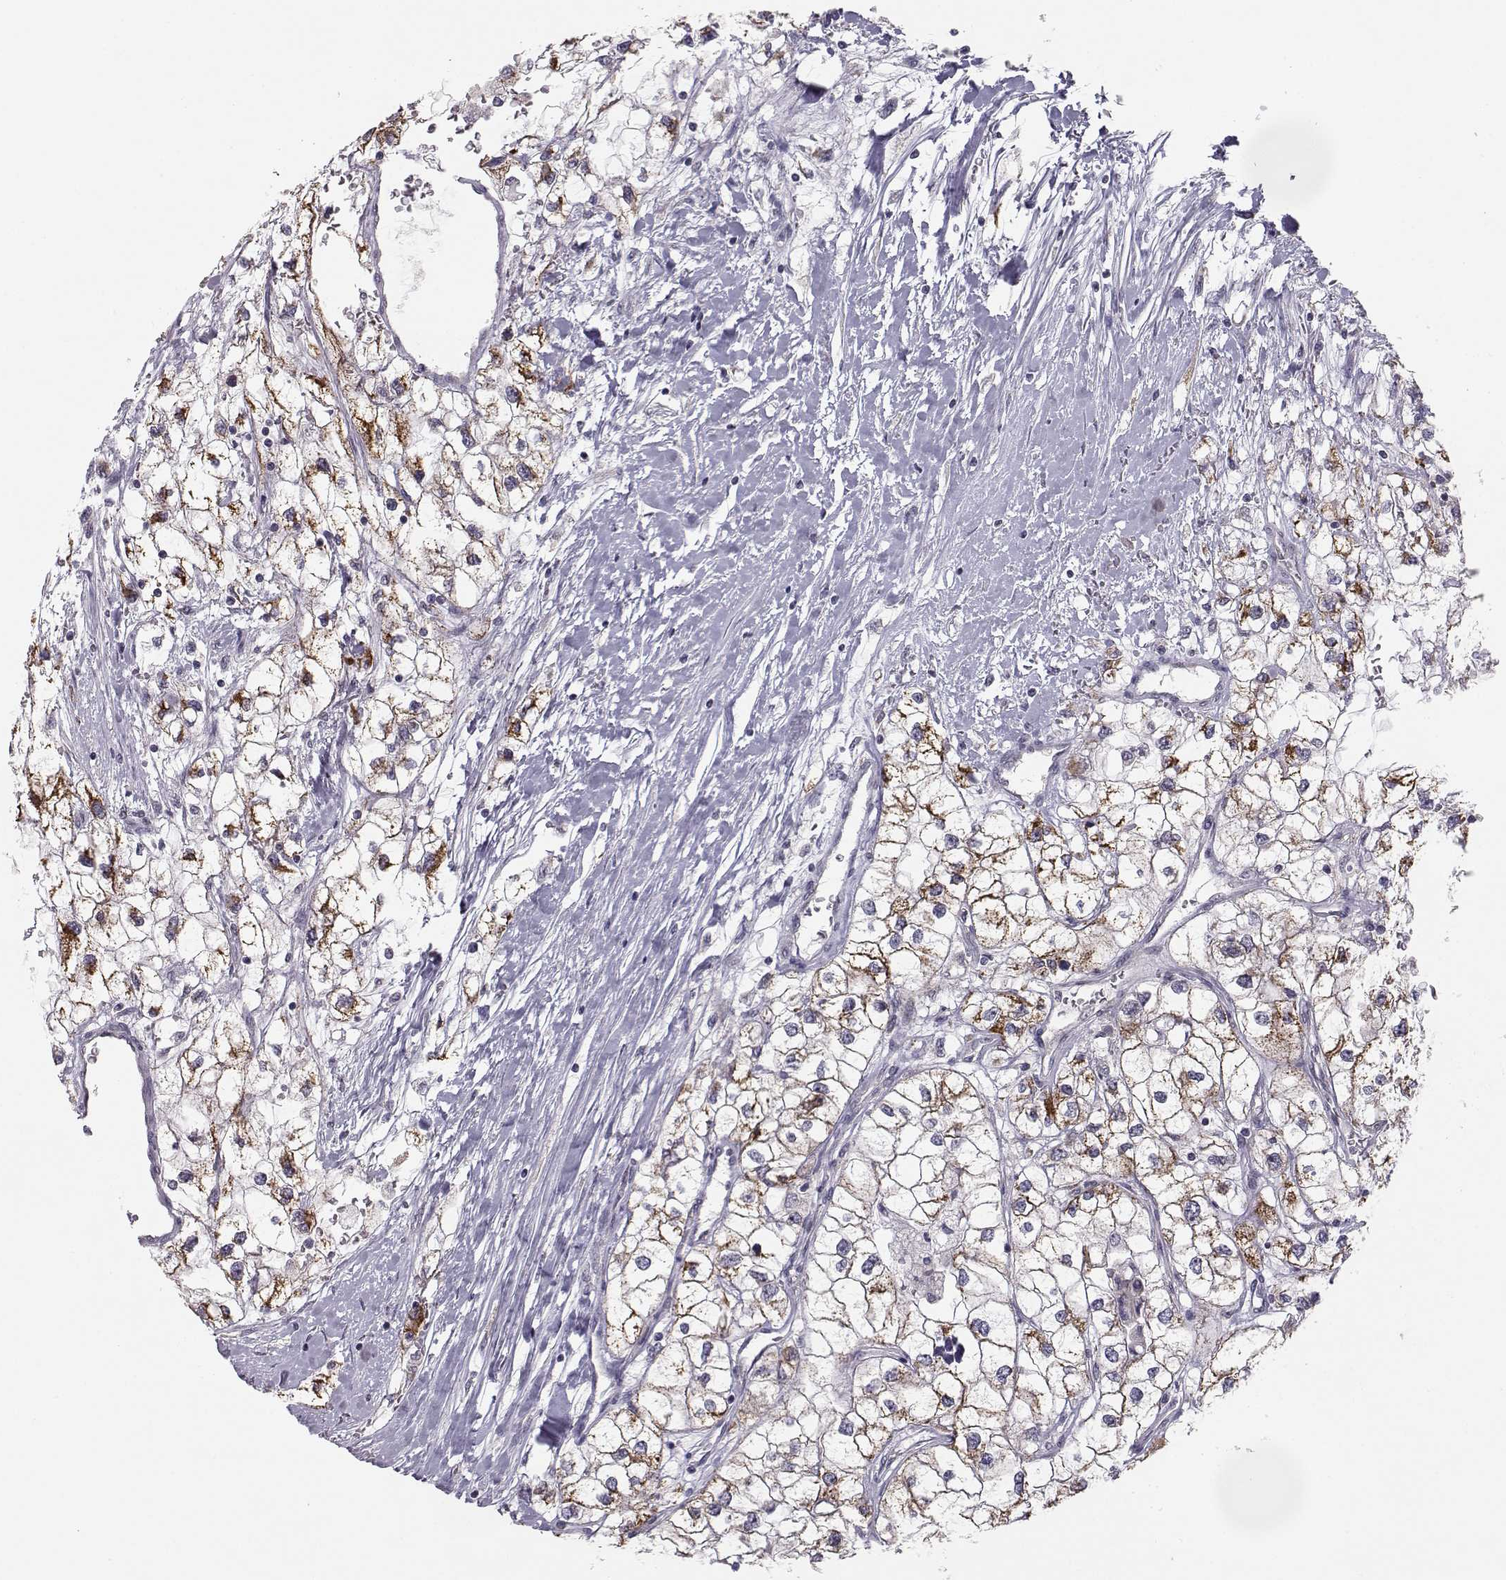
{"staining": {"intensity": "strong", "quantity": "<25%", "location": "cytoplasmic/membranous"}, "tissue": "renal cancer", "cell_type": "Tumor cells", "image_type": "cancer", "snomed": [{"axis": "morphology", "description": "Adenocarcinoma, NOS"}, {"axis": "topography", "description": "Kidney"}], "caption": "Immunohistochemistry staining of renal cancer (adenocarcinoma), which shows medium levels of strong cytoplasmic/membranous positivity in approximately <25% of tumor cells indicating strong cytoplasmic/membranous protein staining. The staining was performed using DAB (3,3'-diaminobenzidine) (brown) for protein detection and nuclei were counterstained in hematoxylin (blue).", "gene": "KIF13B", "patient": {"sex": "male", "age": 59}}